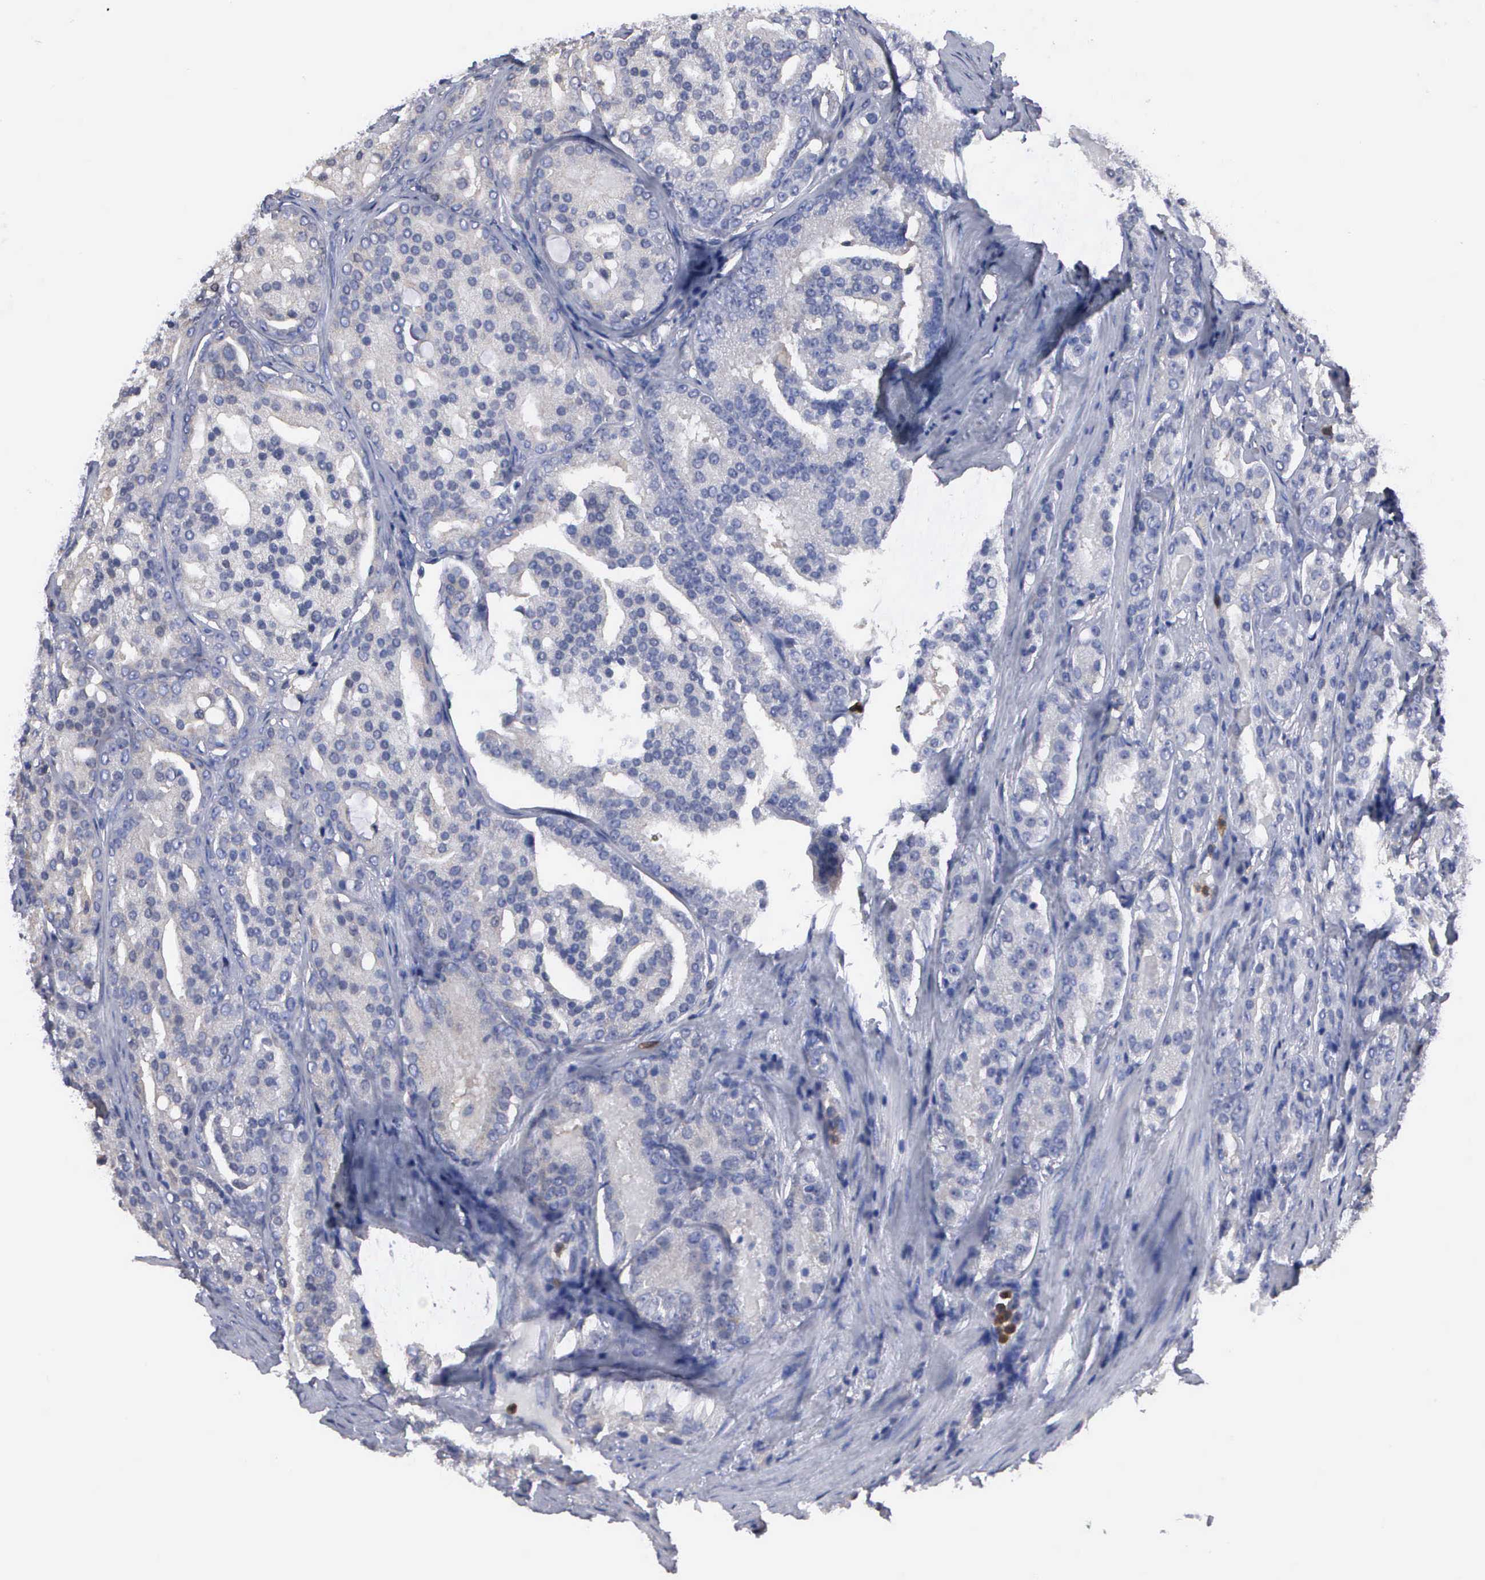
{"staining": {"intensity": "negative", "quantity": "none", "location": "none"}, "tissue": "prostate cancer", "cell_type": "Tumor cells", "image_type": "cancer", "snomed": [{"axis": "morphology", "description": "Adenocarcinoma, High grade"}, {"axis": "topography", "description": "Prostate"}], "caption": "Immunohistochemistry image of neoplastic tissue: human adenocarcinoma (high-grade) (prostate) stained with DAB (3,3'-diaminobenzidine) reveals no significant protein expression in tumor cells.", "gene": "G6PD", "patient": {"sex": "male", "age": 64}}